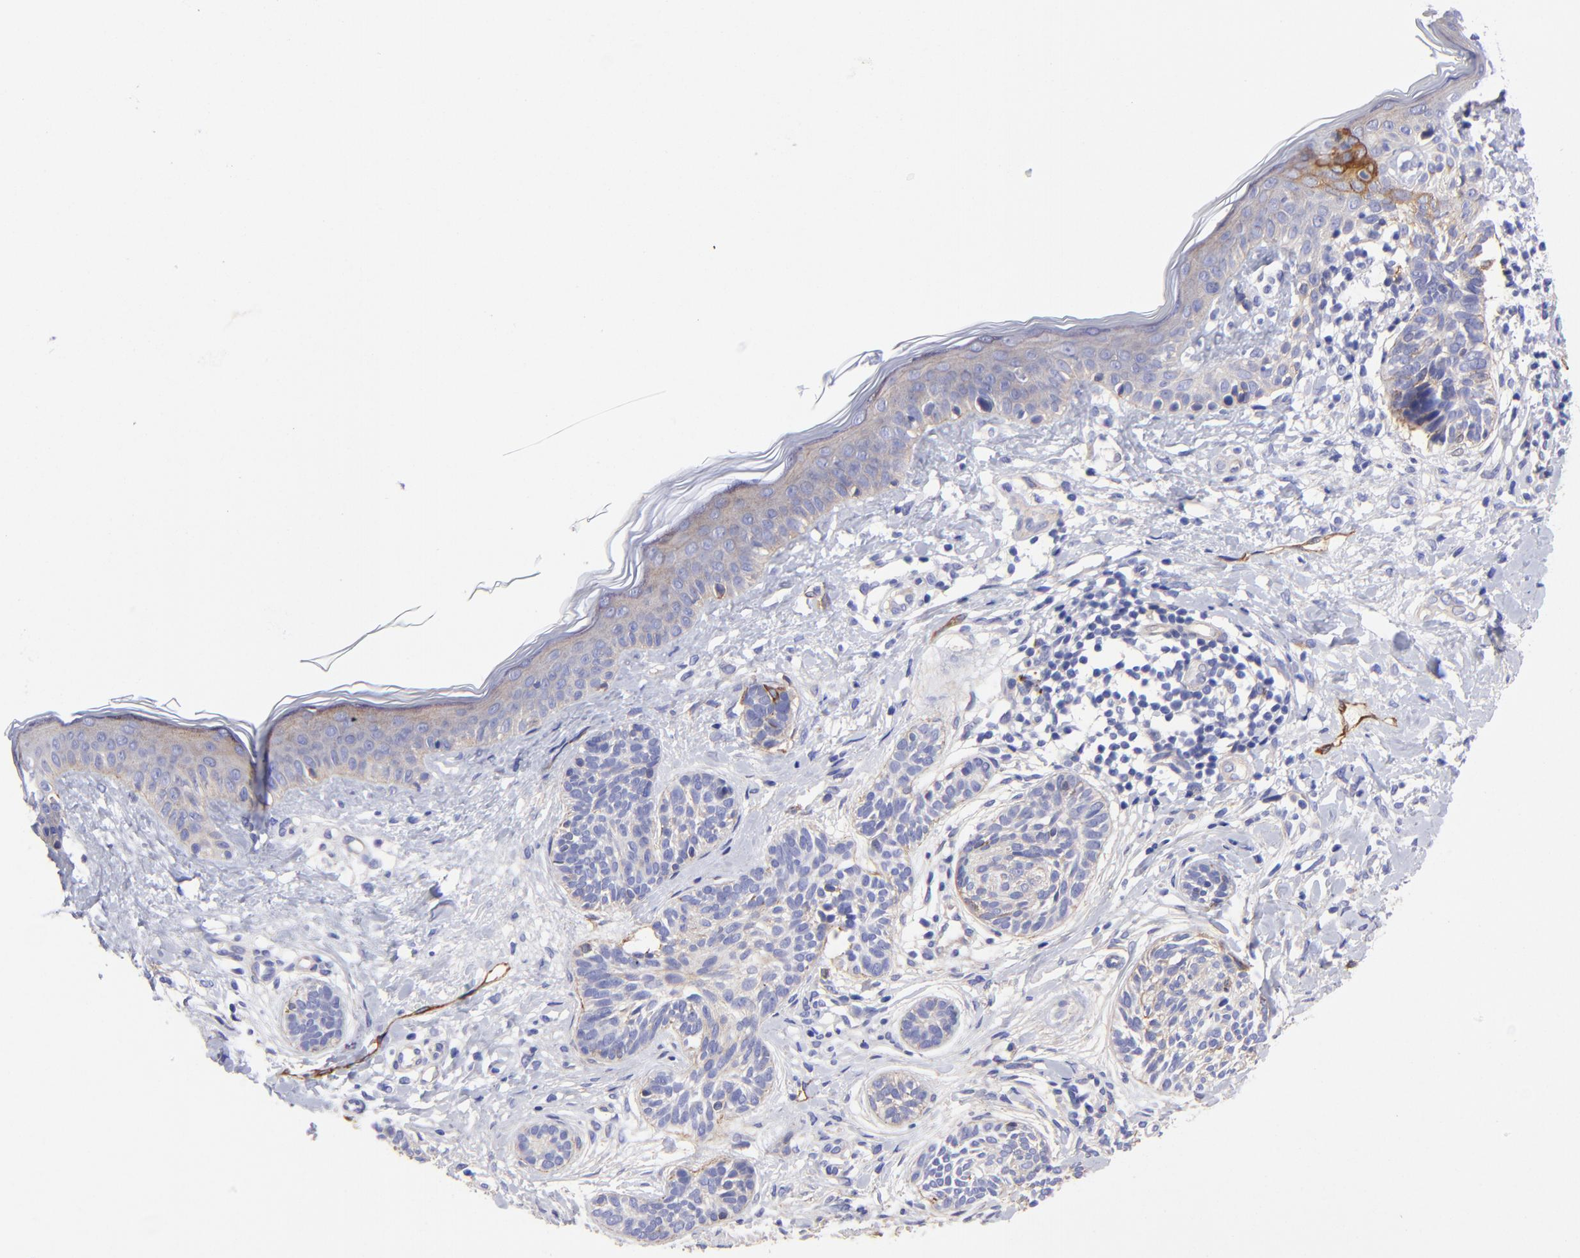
{"staining": {"intensity": "weak", "quantity": "<25%", "location": "cytoplasmic/membranous"}, "tissue": "skin cancer", "cell_type": "Tumor cells", "image_type": "cancer", "snomed": [{"axis": "morphology", "description": "Normal tissue, NOS"}, {"axis": "morphology", "description": "Basal cell carcinoma"}, {"axis": "topography", "description": "Skin"}], "caption": "Immunohistochemistry micrograph of skin cancer (basal cell carcinoma) stained for a protein (brown), which demonstrates no staining in tumor cells.", "gene": "PPFIBP1", "patient": {"sex": "male", "age": 63}}